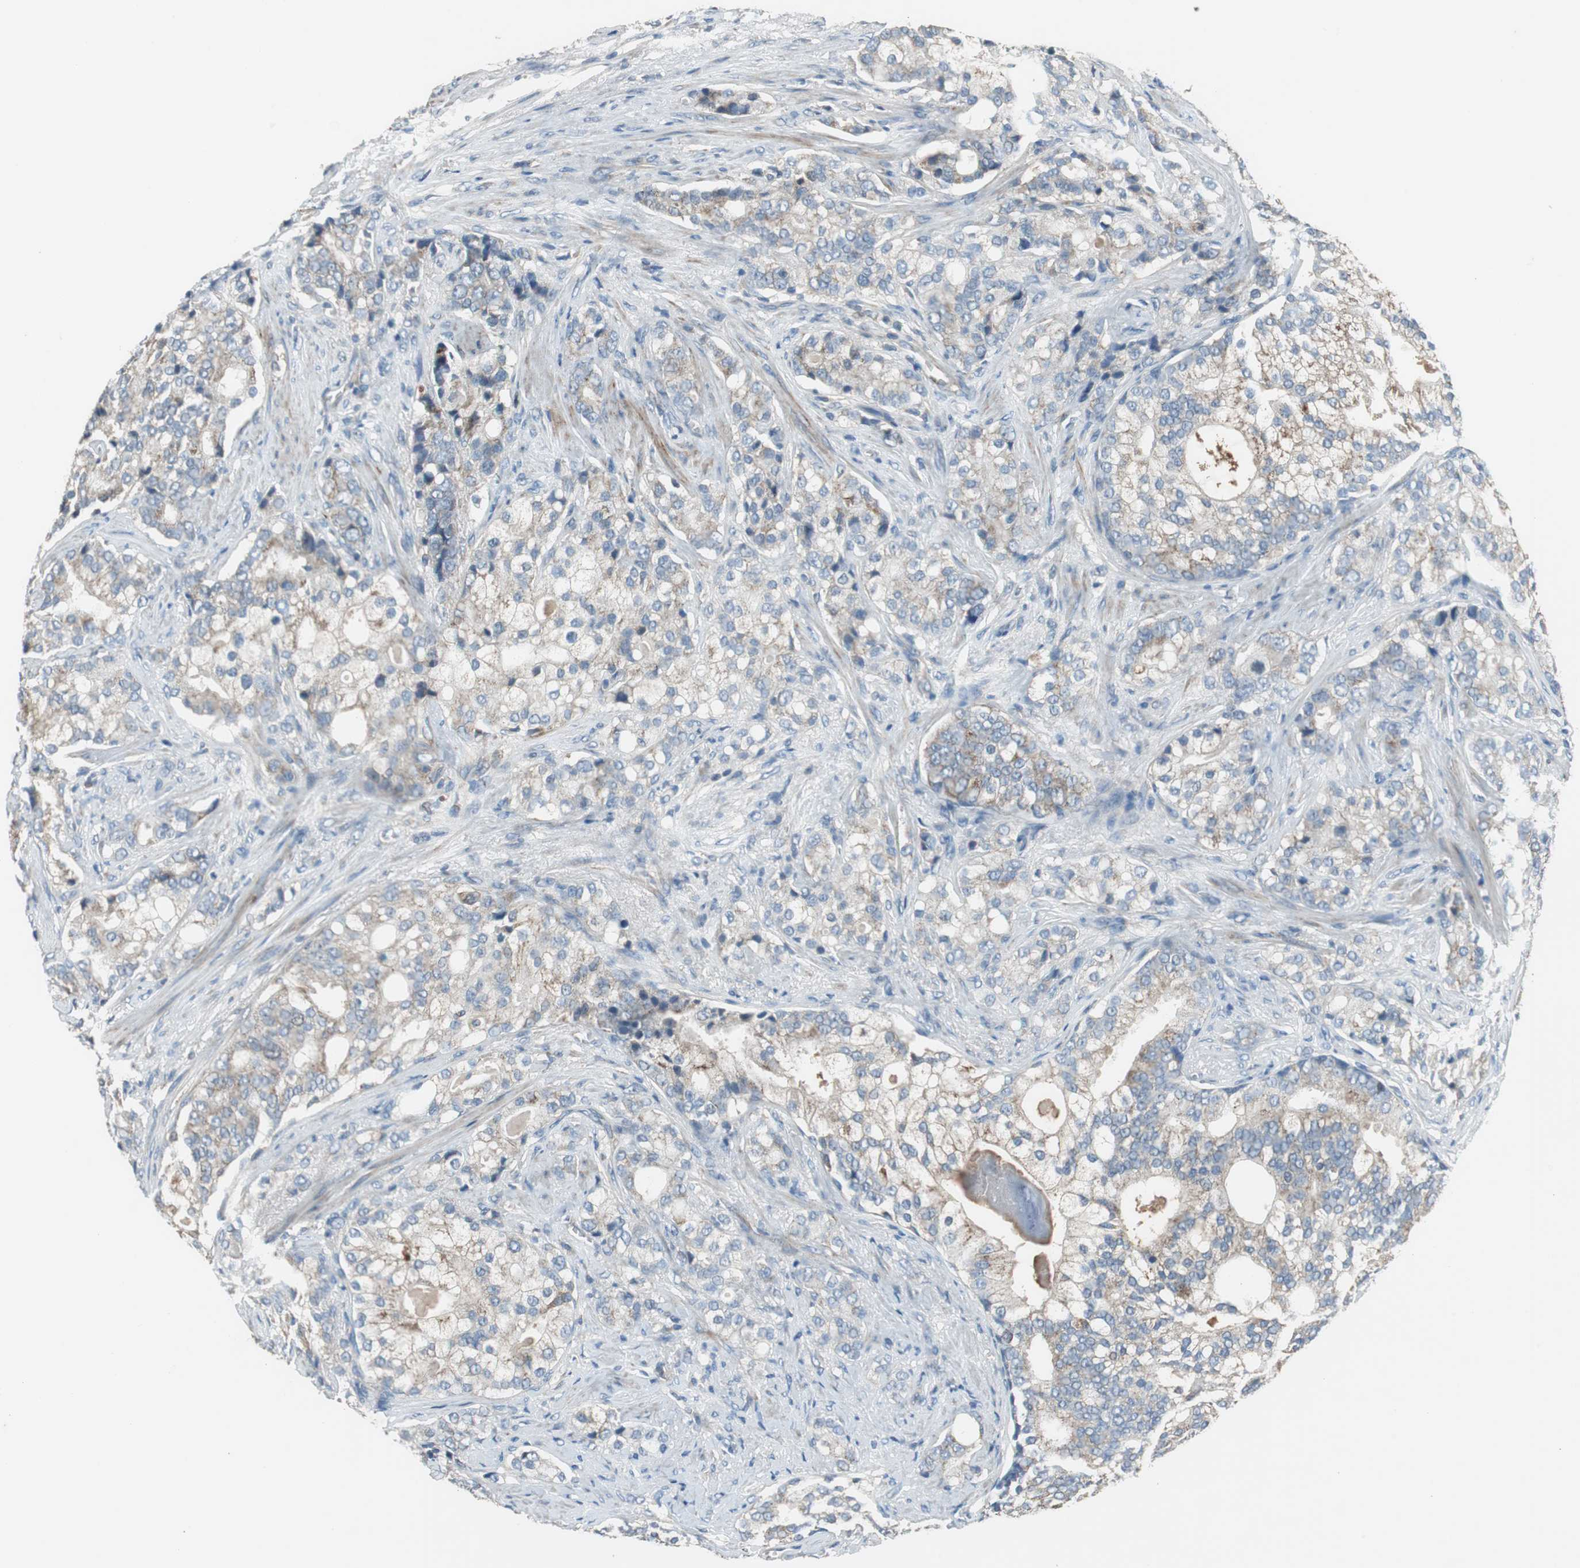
{"staining": {"intensity": "moderate", "quantity": "25%-75%", "location": "cytoplasmic/membranous"}, "tissue": "prostate cancer", "cell_type": "Tumor cells", "image_type": "cancer", "snomed": [{"axis": "morphology", "description": "Adenocarcinoma, Low grade"}, {"axis": "topography", "description": "Prostate"}], "caption": "Prostate low-grade adenocarcinoma tissue reveals moderate cytoplasmic/membranous staining in approximately 25%-75% of tumor cells, visualized by immunohistochemistry.", "gene": "PI4KB", "patient": {"sex": "male", "age": 58}}